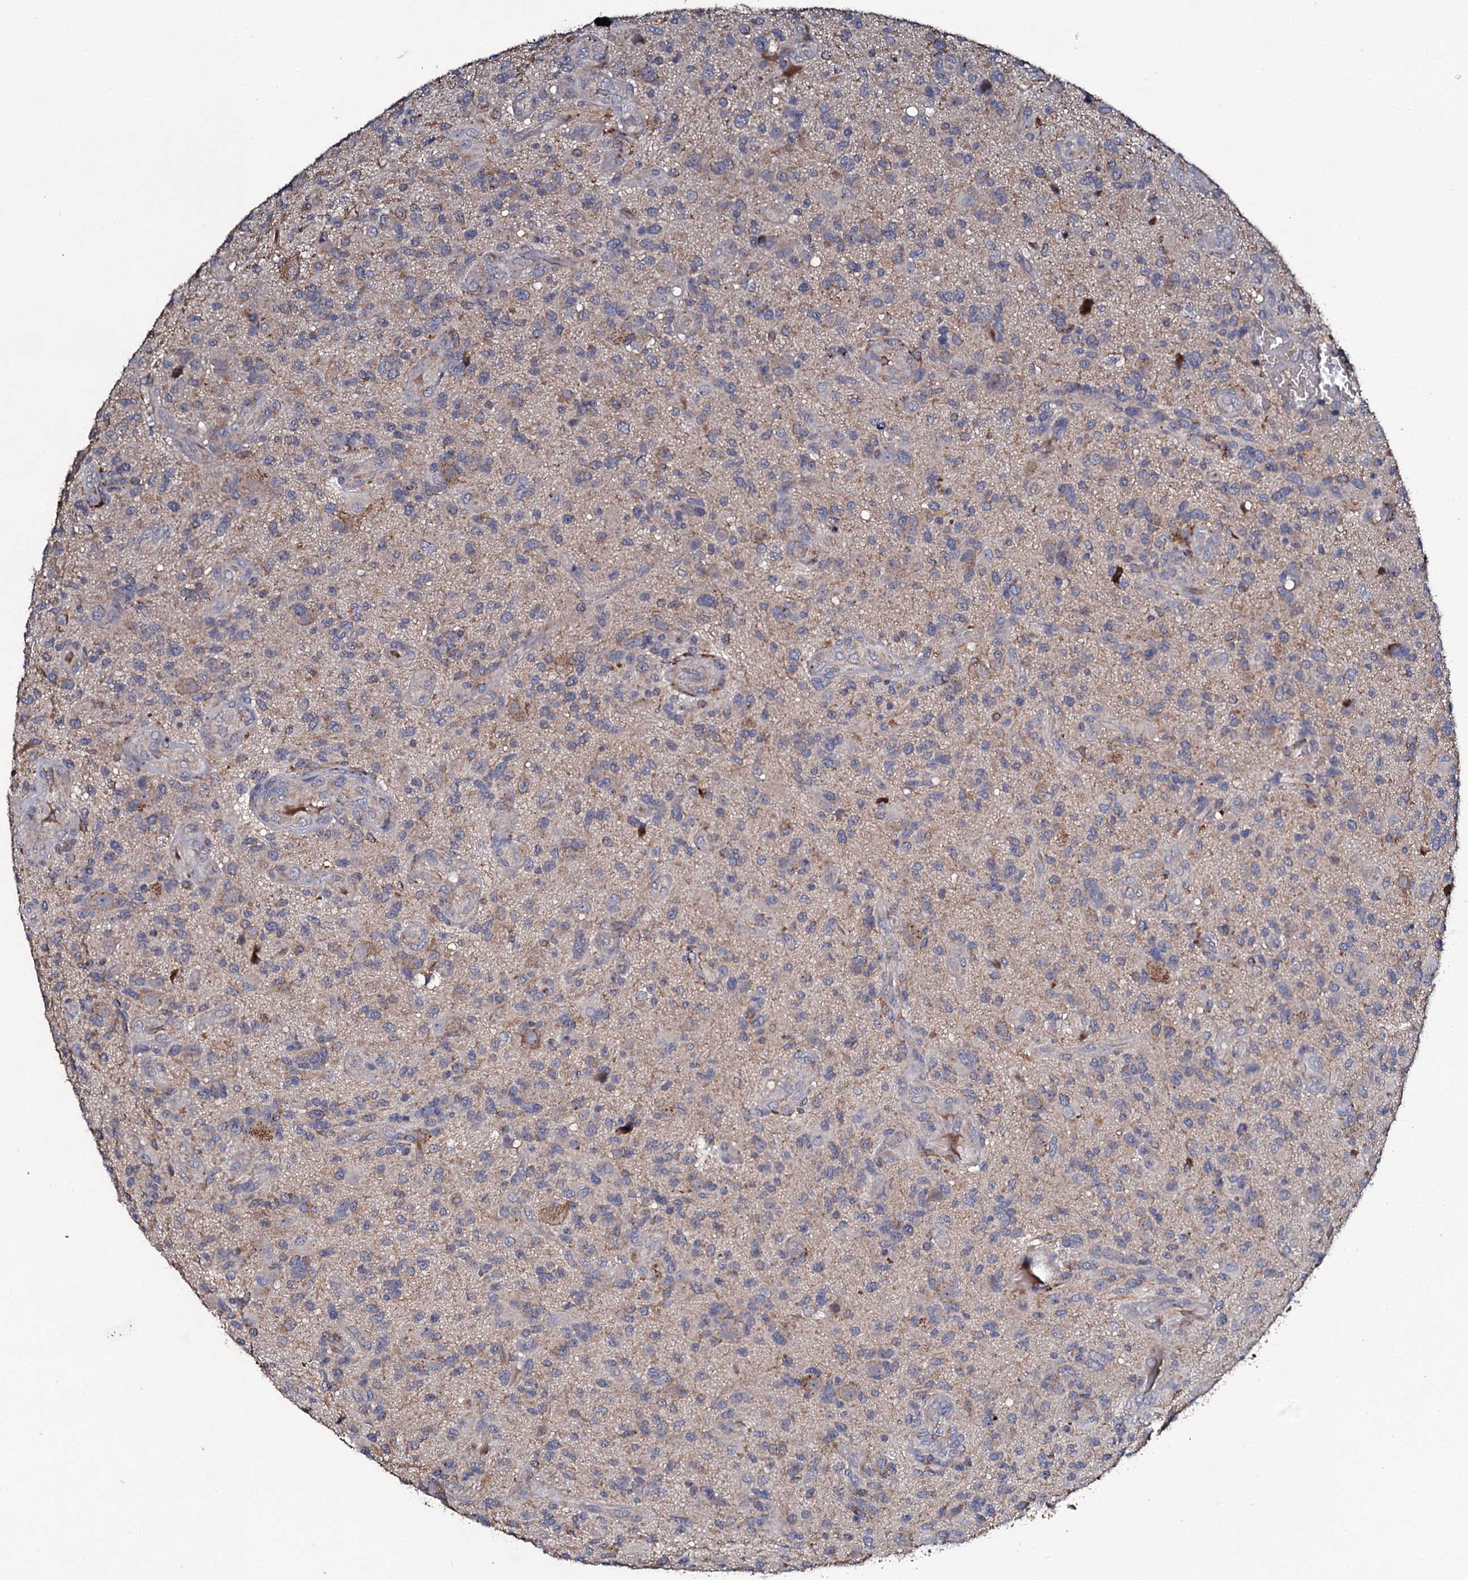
{"staining": {"intensity": "weak", "quantity": "<25%", "location": "cytoplasmic/membranous"}, "tissue": "glioma", "cell_type": "Tumor cells", "image_type": "cancer", "snomed": [{"axis": "morphology", "description": "Glioma, malignant, High grade"}, {"axis": "topography", "description": "Brain"}], "caption": "Immunohistochemistry (IHC) of human glioma displays no positivity in tumor cells.", "gene": "LRRC28", "patient": {"sex": "male", "age": 47}}